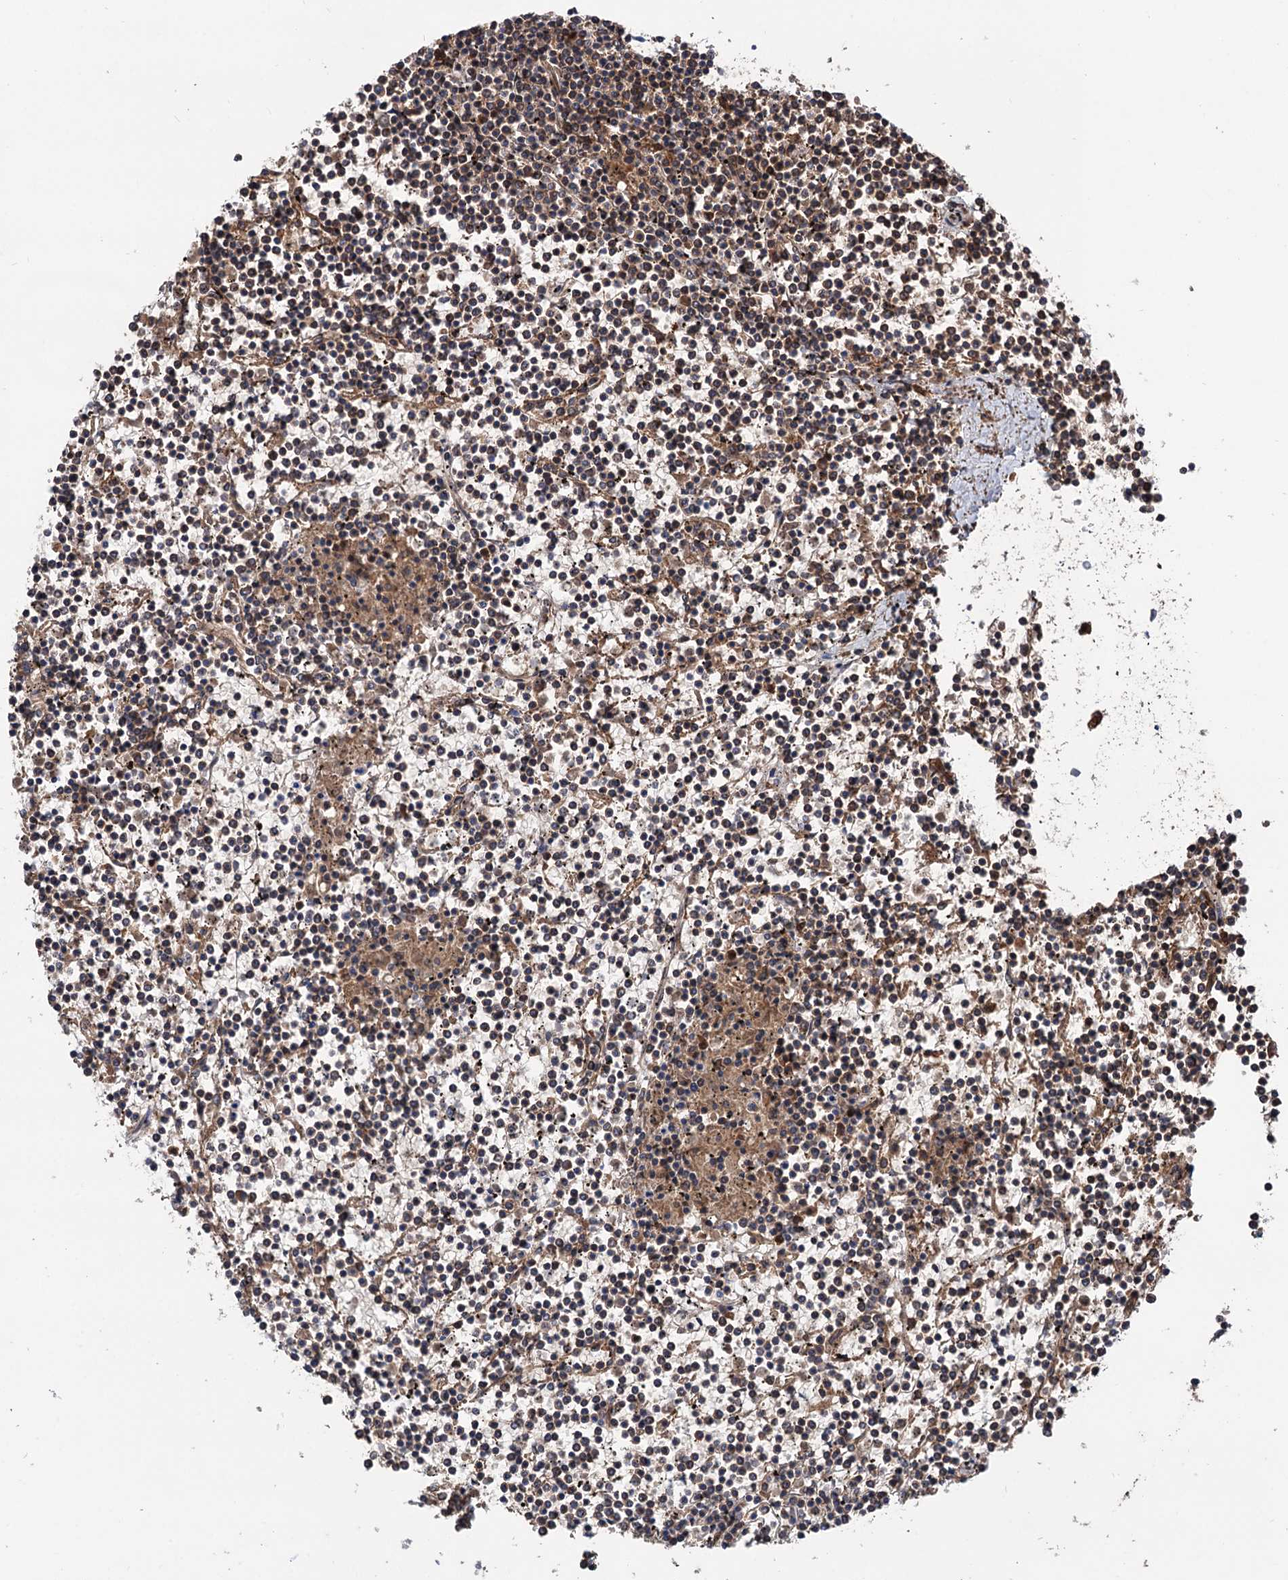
{"staining": {"intensity": "moderate", "quantity": "25%-75%", "location": "cytoplasmic/membranous"}, "tissue": "lymphoma", "cell_type": "Tumor cells", "image_type": "cancer", "snomed": [{"axis": "morphology", "description": "Malignant lymphoma, non-Hodgkin's type, Low grade"}, {"axis": "topography", "description": "Spleen"}], "caption": "Lymphoma stained with immunohistochemistry displays moderate cytoplasmic/membranous expression in approximately 25%-75% of tumor cells.", "gene": "RNF111", "patient": {"sex": "female", "age": 19}}